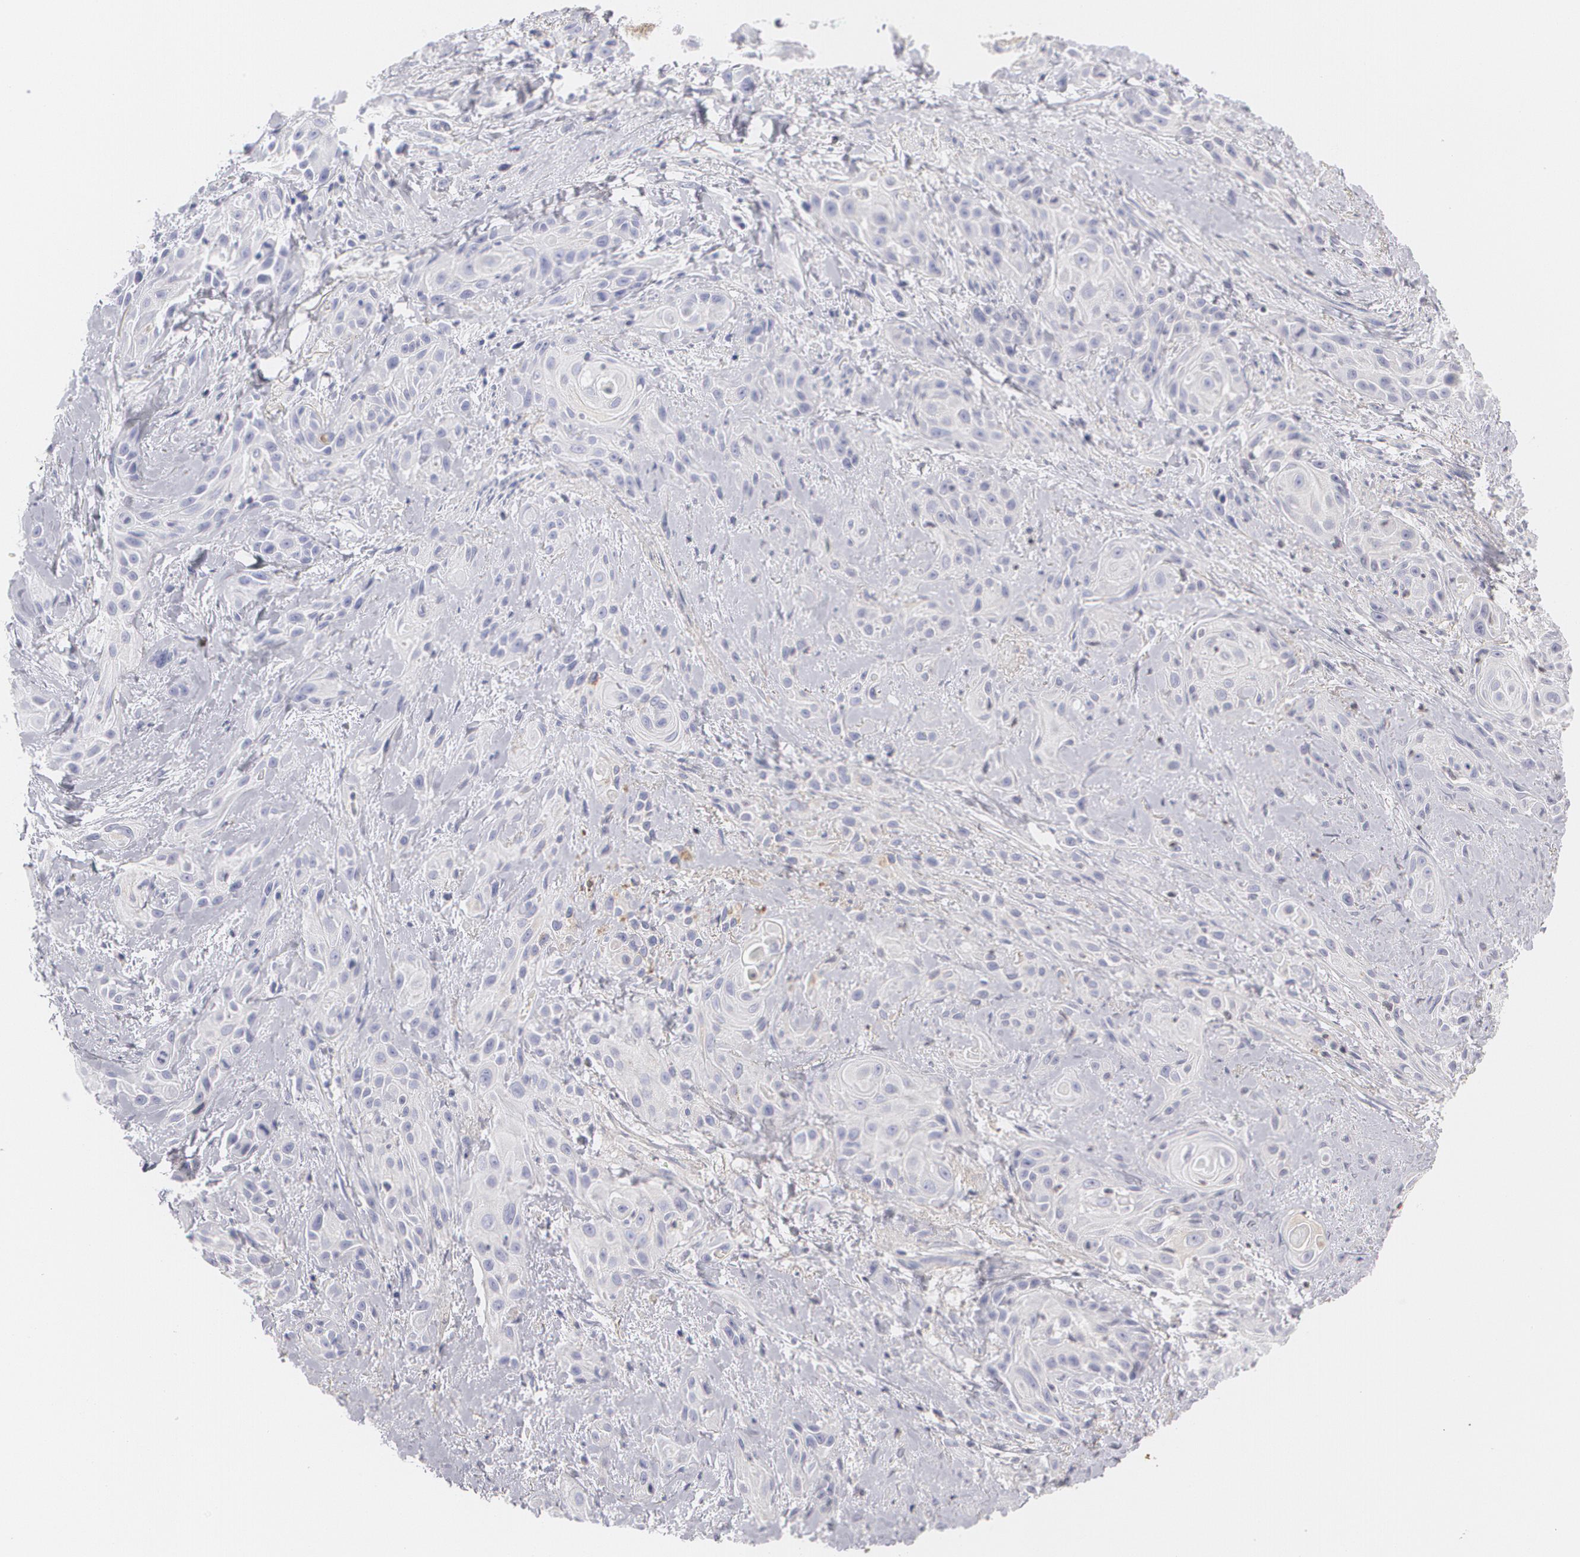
{"staining": {"intensity": "negative", "quantity": "none", "location": "none"}, "tissue": "skin cancer", "cell_type": "Tumor cells", "image_type": "cancer", "snomed": [{"axis": "morphology", "description": "Squamous cell carcinoma, NOS"}, {"axis": "topography", "description": "Skin"}, {"axis": "topography", "description": "Anal"}], "caption": "Photomicrograph shows no significant protein expression in tumor cells of skin cancer (squamous cell carcinoma).", "gene": "SERPINA1", "patient": {"sex": "male", "age": 64}}